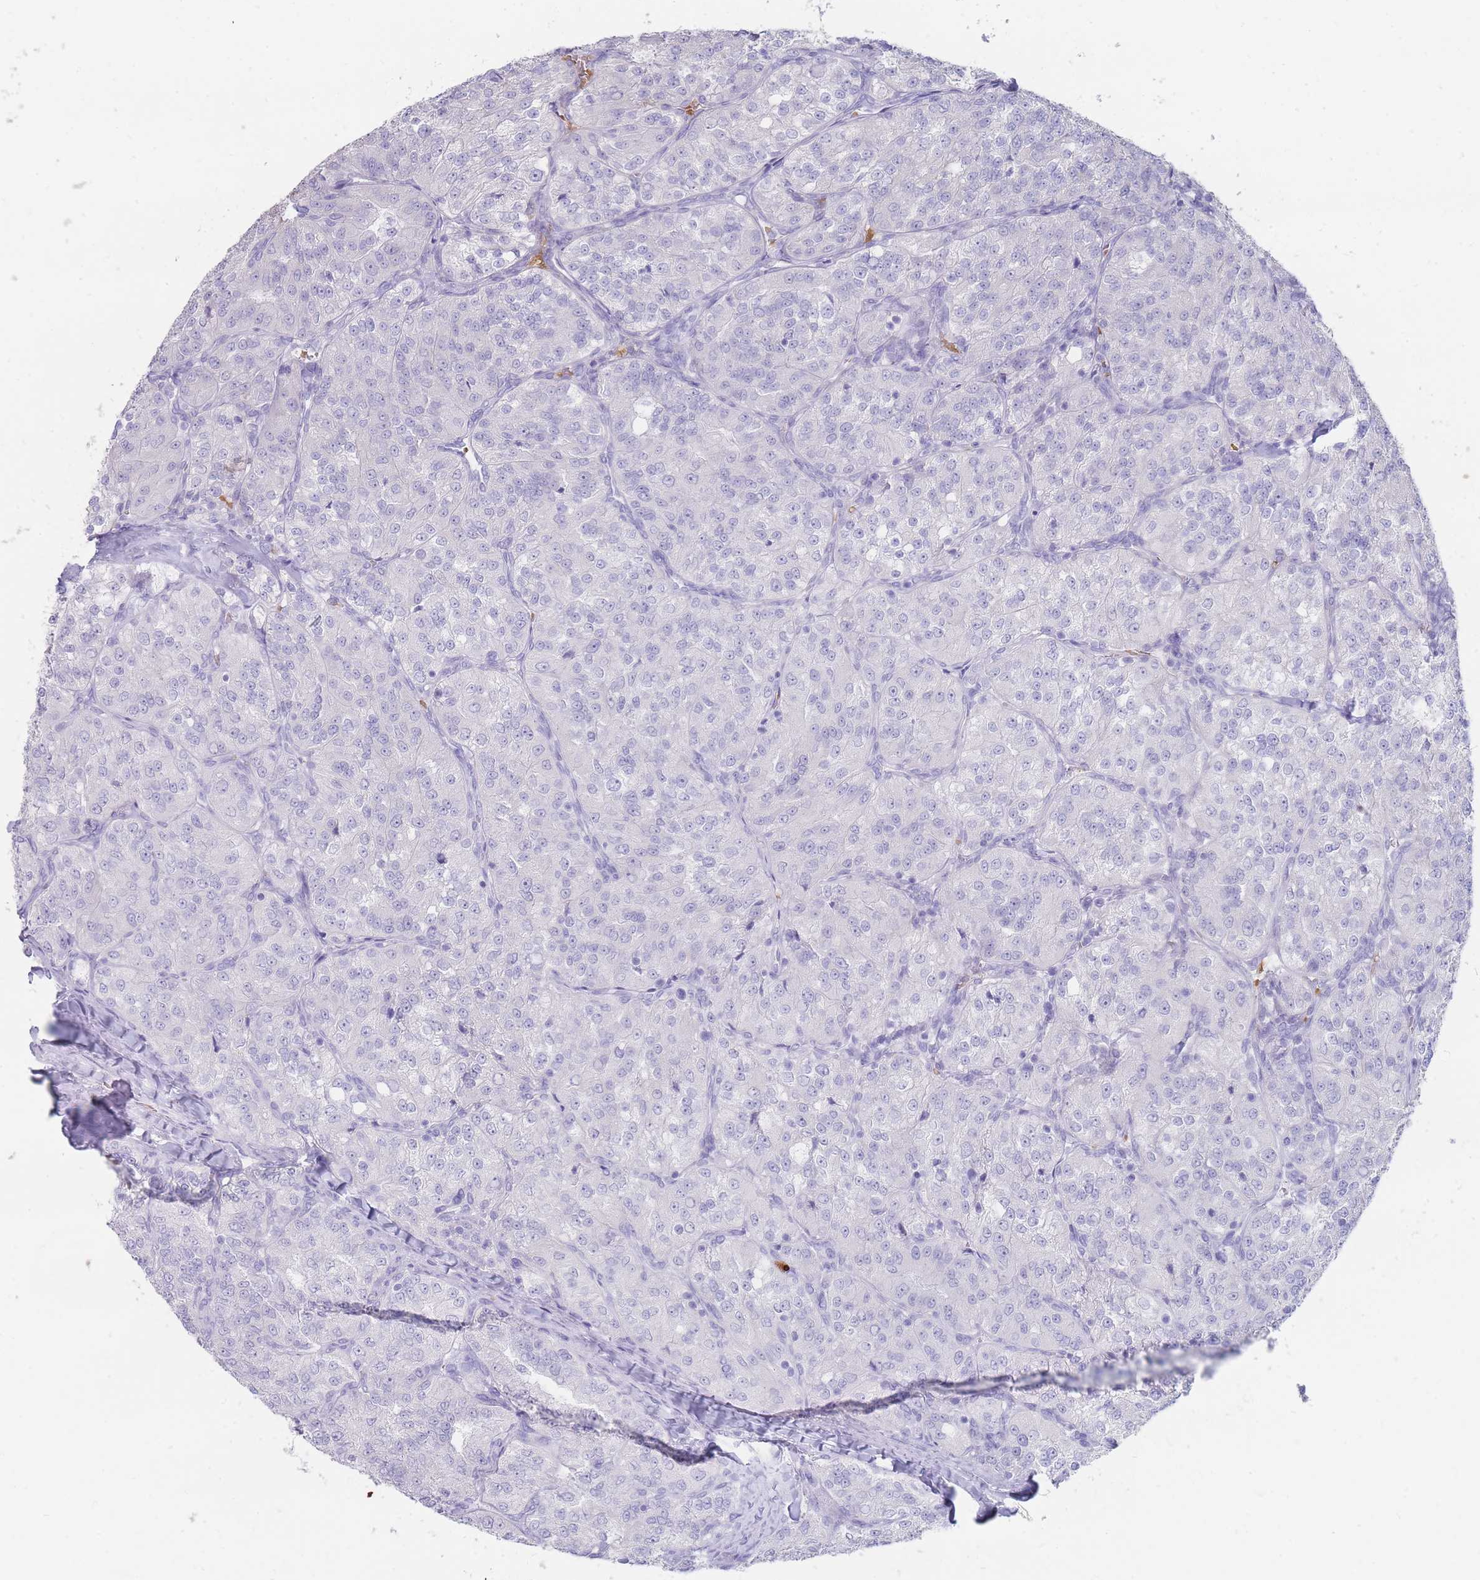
{"staining": {"intensity": "negative", "quantity": "none", "location": "none"}, "tissue": "renal cancer", "cell_type": "Tumor cells", "image_type": "cancer", "snomed": [{"axis": "morphology", "description": "Adenocarcinoma, NOS"}, {"axis": "topography", "description": "Kidney"}], "caption": "The micrograph displays no staining of tumor cells in renal cancer (adenocarcinoma). (Brightfield microscopy of DAB (3,3'-diaminobenzidine) IHC at high magnification).", "gene": "HBG2", "patient": {"sex": "female", "age": 63}}